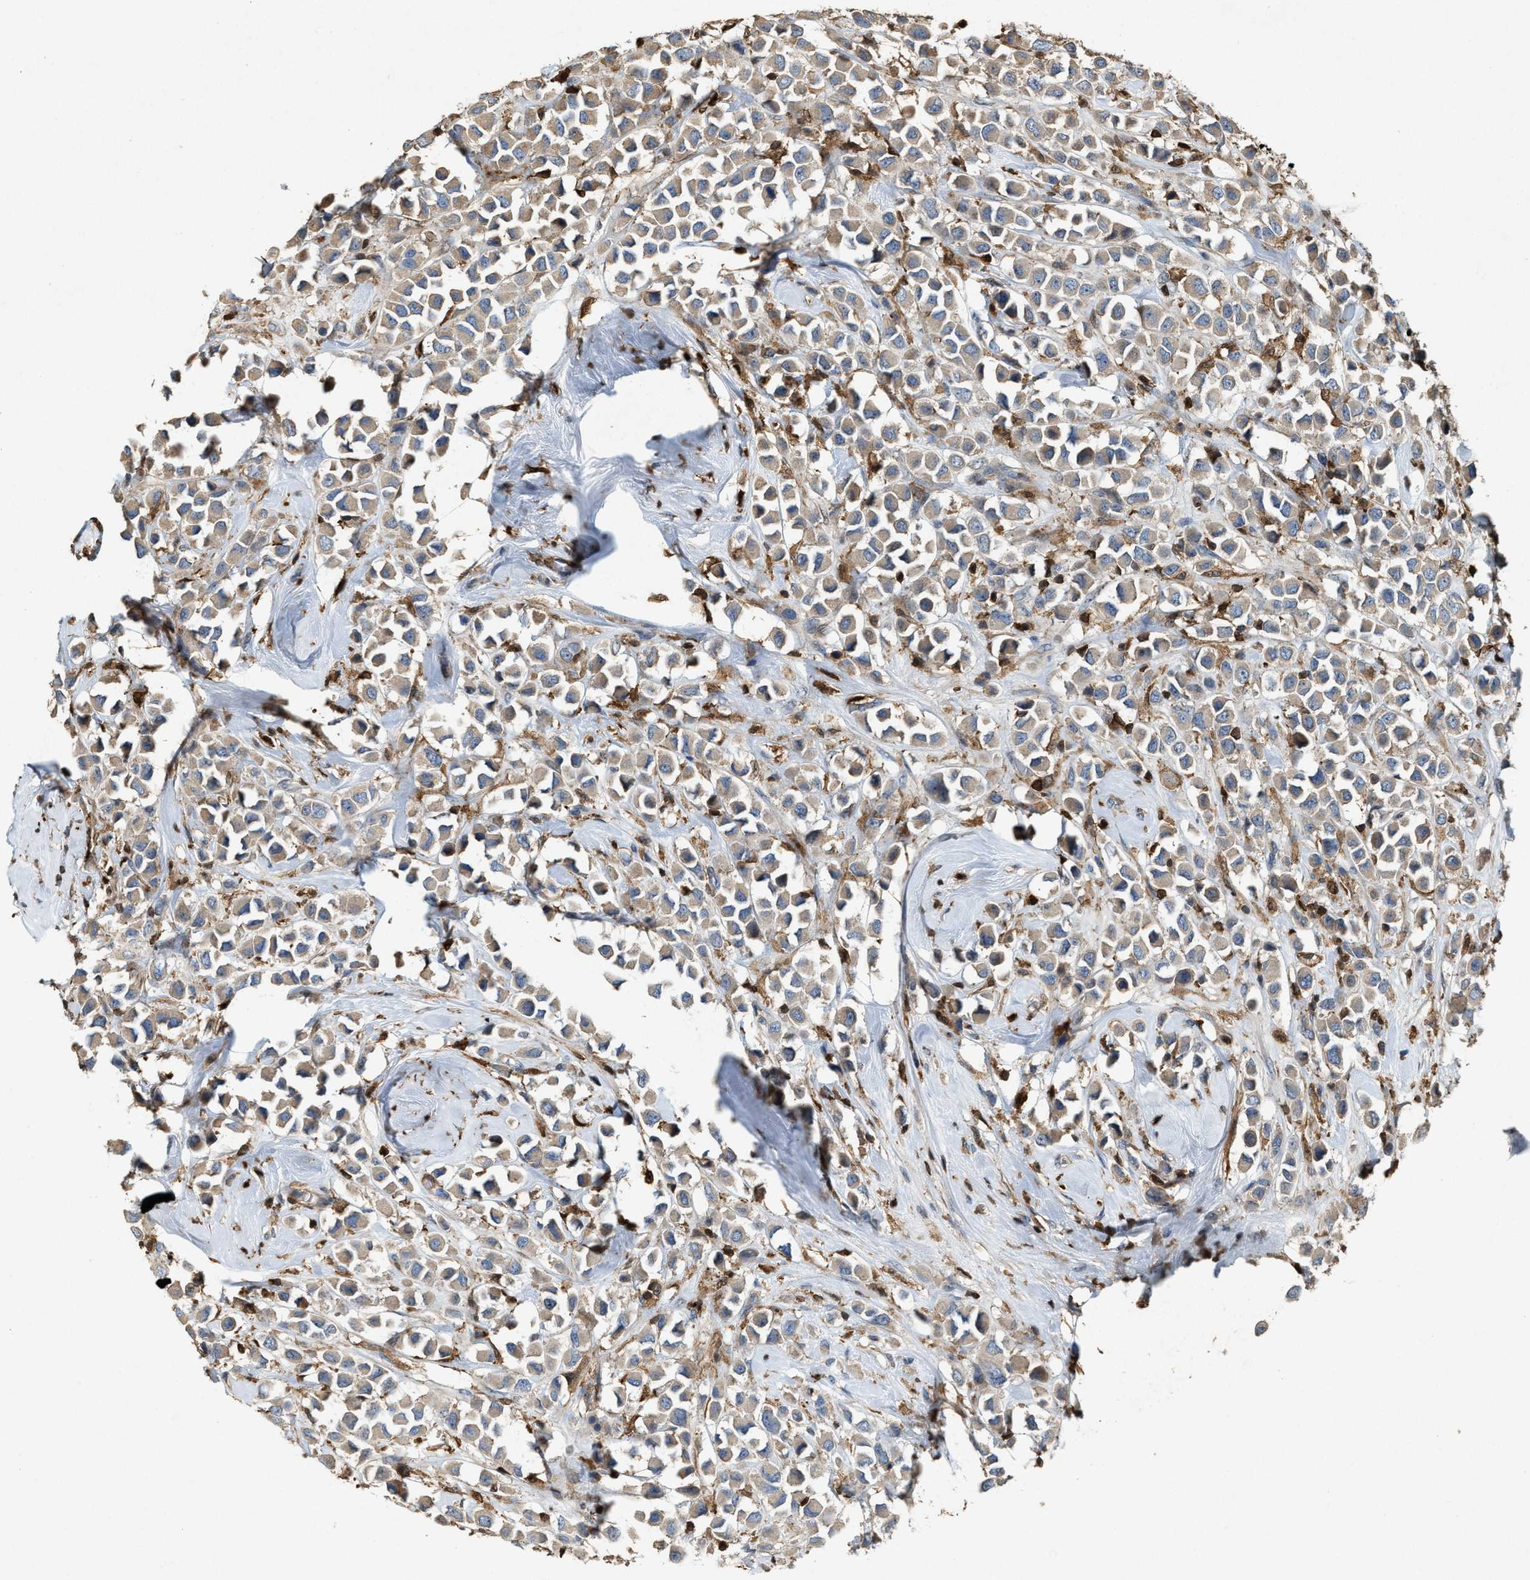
{"staining": {"intensity": "weak", "quantity": ">75%", "location": "cytoplasmic/membranous"}, "tissue": "breast cancer", "cell_type": "Tumor cells", "image_type": "cancer", "snomed": [{"axis": "morphology", "description": "Duct carcinoma"}, {"axis": "topography", "description": "Breast"}], "caption": "Immunohistochemical staining of breast cancer (invasive ductal carcinoma) demonstrates weak cytoplasmic/membranous protein expression in approximately >75% of tumor cells. (DAB (3,3'-diaminobenzidine) IHC with brightfield microscopy, high magnification).", "gene": "SERPINB5", "patient": {"sex": "female", "age": 61}}